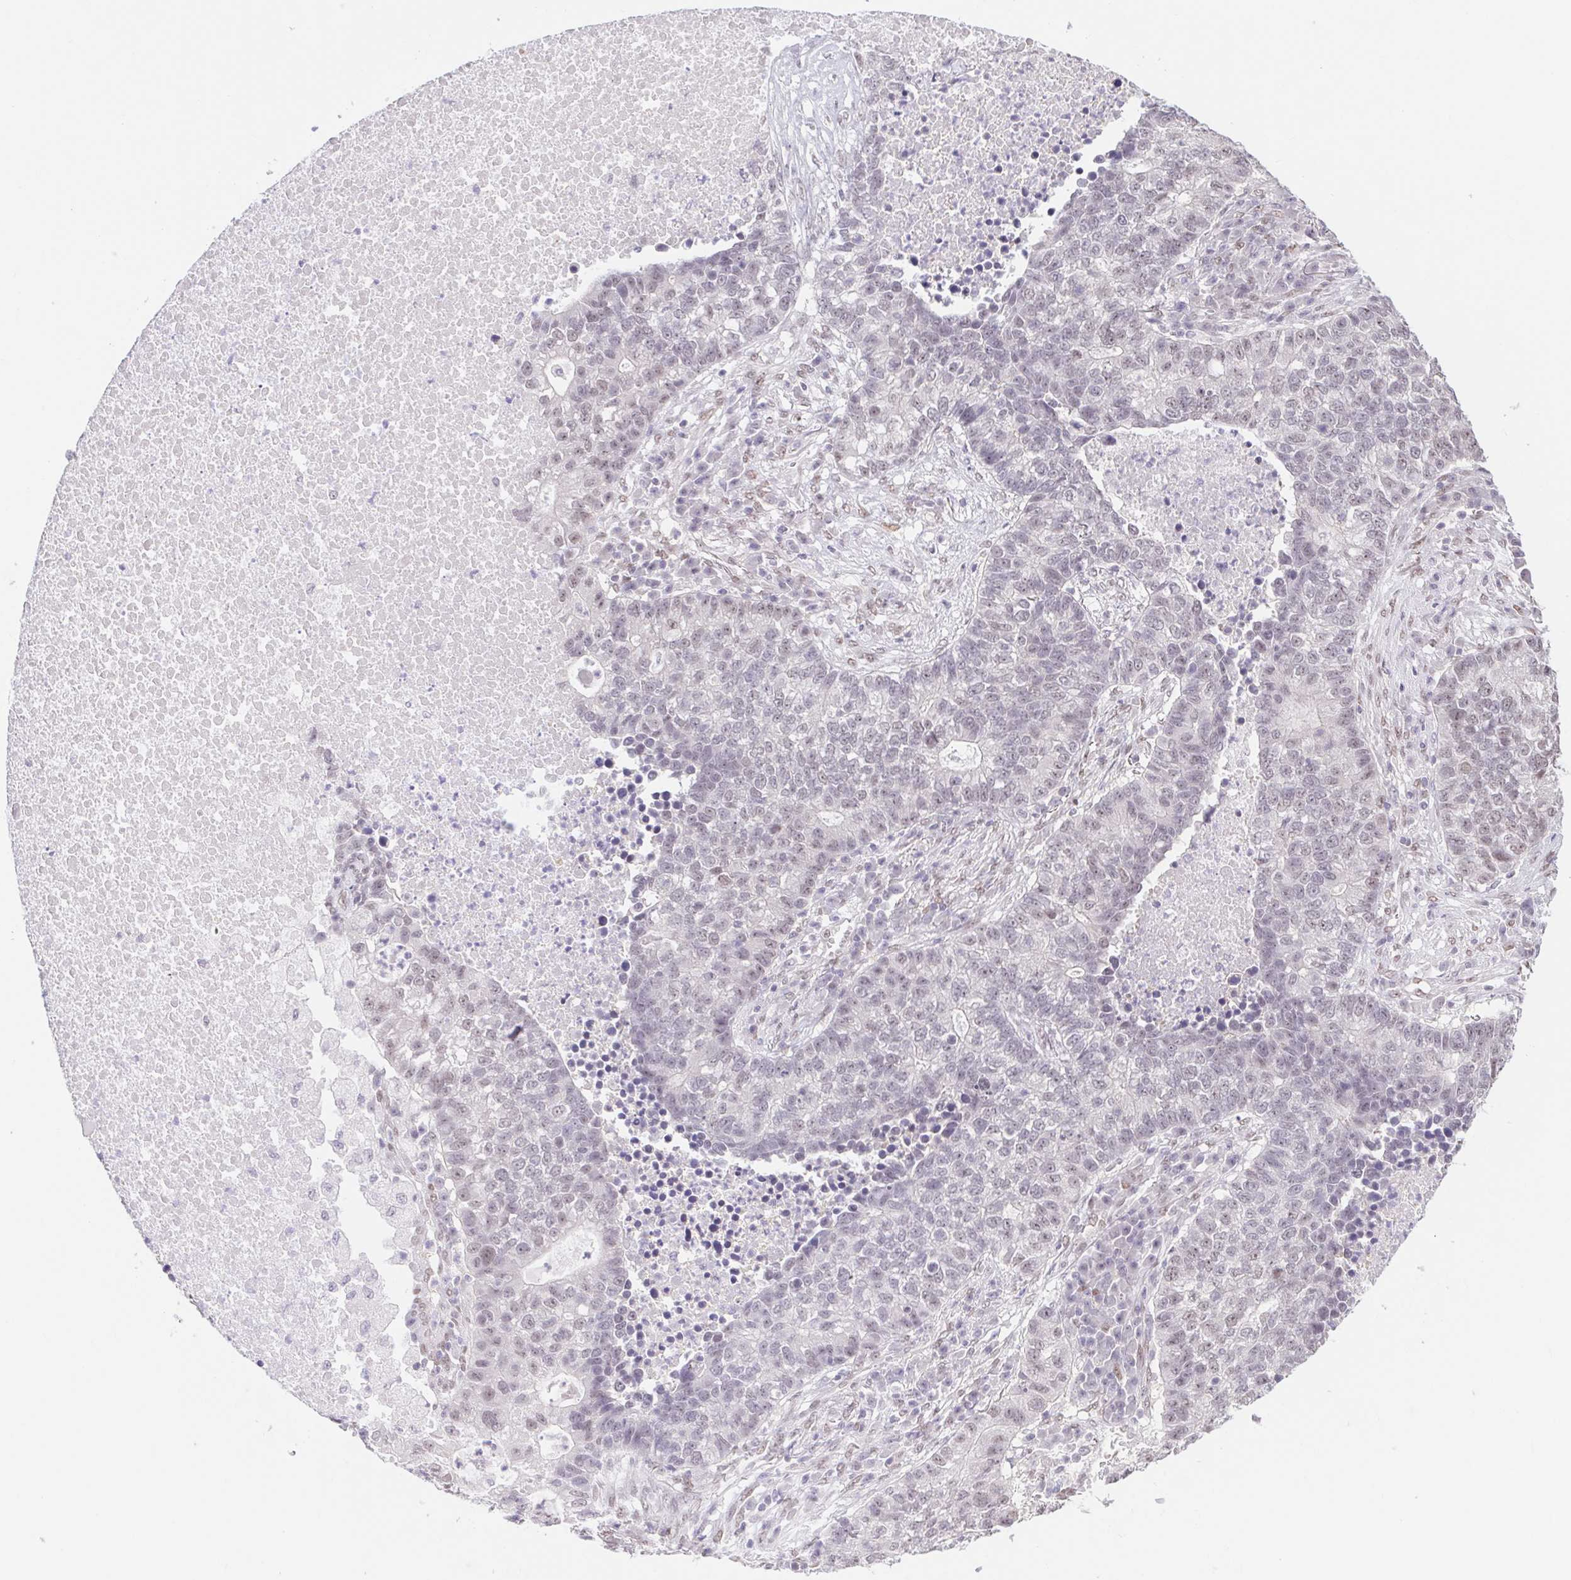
{"staining": {"intensity": "weak", "quantity": "<25%", "location": "nuclear"}, "tissue": "lung cancer", "cell_type": "Tumor cells", "image_type": "cancer", "snomed": [{"axis": "morphology", "description": "Adenocarcinoma, NOS"}, {"axis": "topography", "description": "Lung"}], "caption": "Protein analysis of lung cancer exhibits no significant staining in tumor cells.", "gene": "CAND1", "patient": {"sex": "male", "age": 57}}